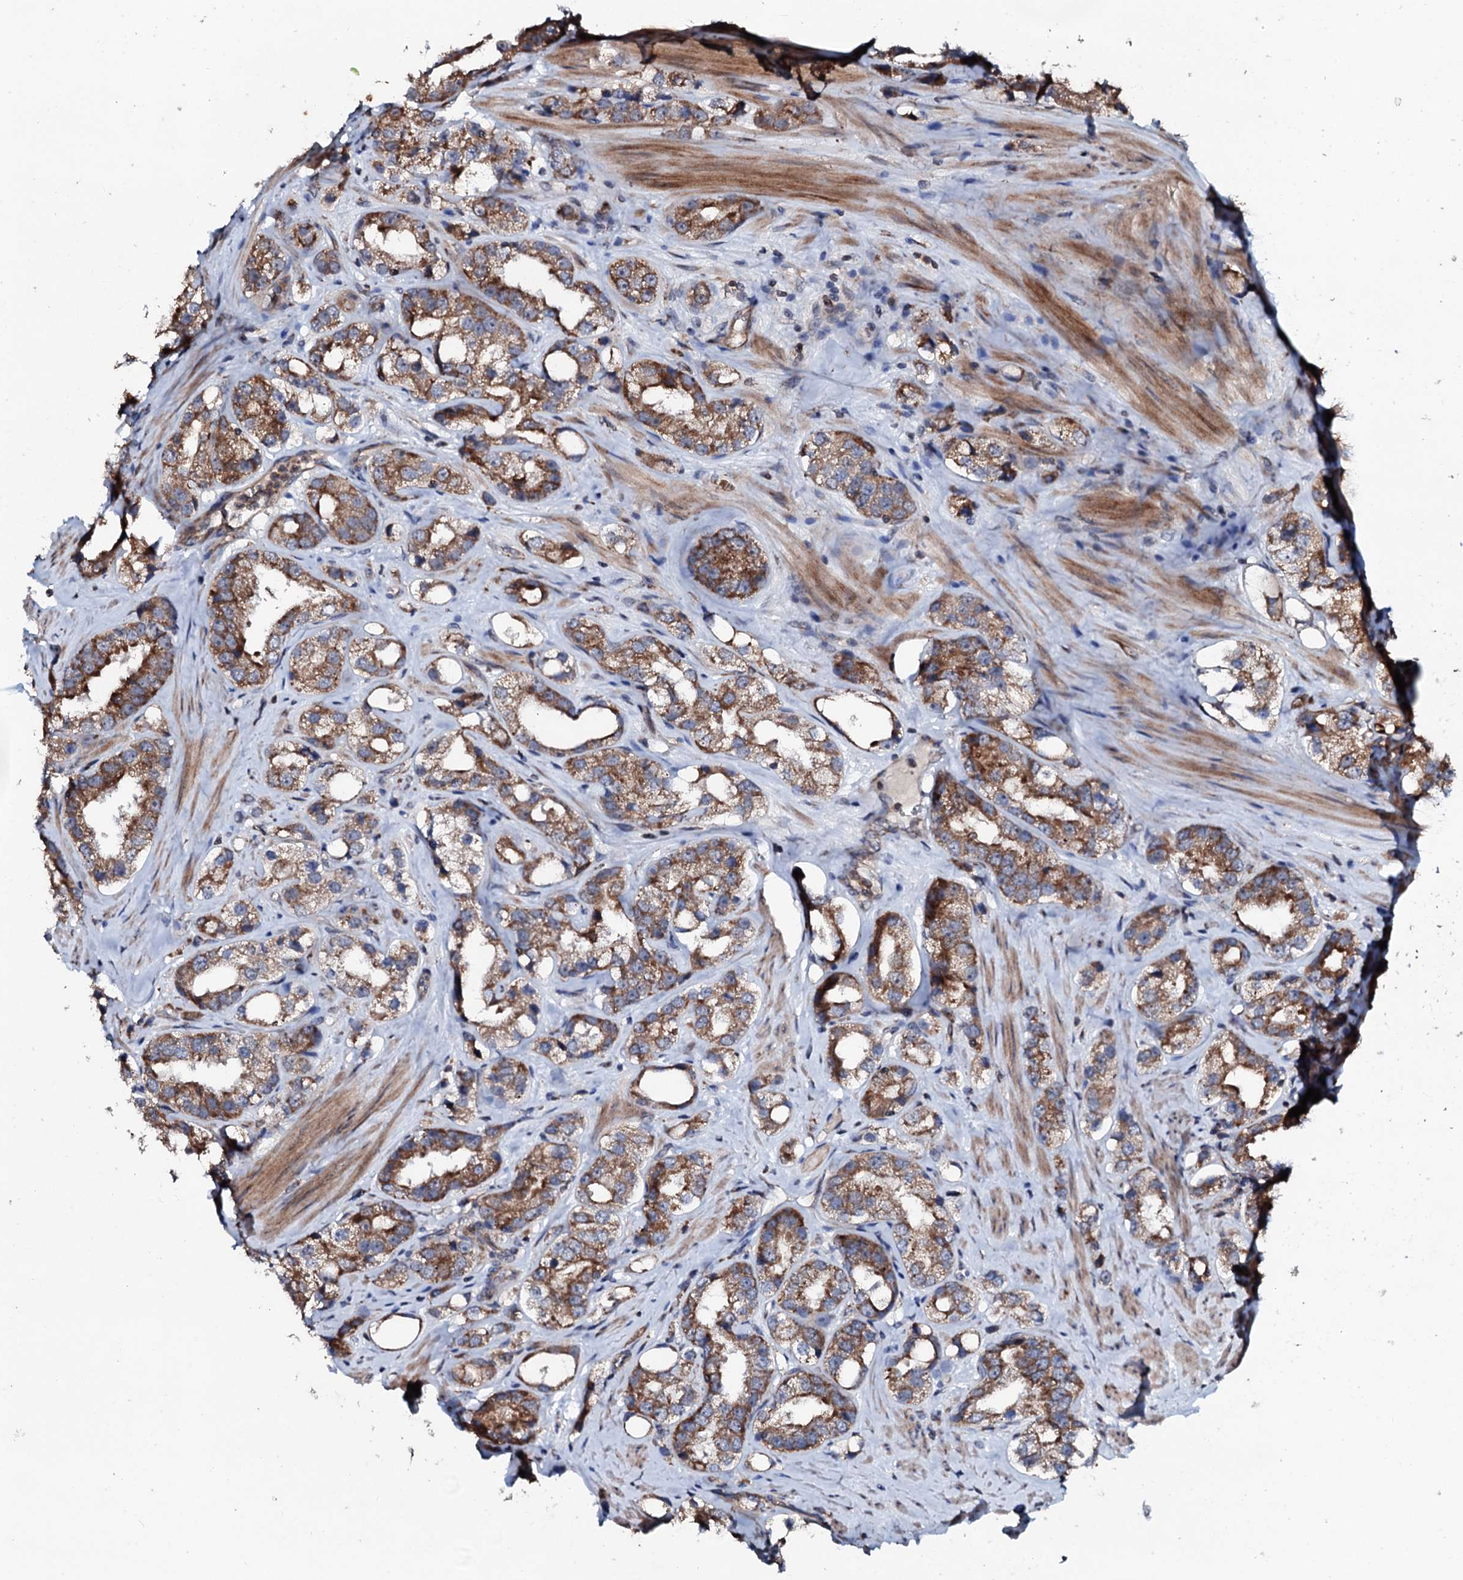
{"staining": {"intensity": "moderate", "quantity": ">75%", "location": "cytoplasmic/membranous"}, "tissue": "prostate cancer", "cell_type": "Tumor cells", "image_type": "cancer", "snomed": [{"axis": "morphology", "description": "Adenocarcinoma, NOS"}, {"axis": "topography", "description": "Prostate"}], "caption": "Moderate cytoplasmic/membranous expression for a protein is appreciated in about >75% of tumor cells of prostate cancer (adenocarcinoma) using immunohistochemistry (IHC).", "gene": "SDHAF2", "patient": {"sex": "male", "age": 79}}